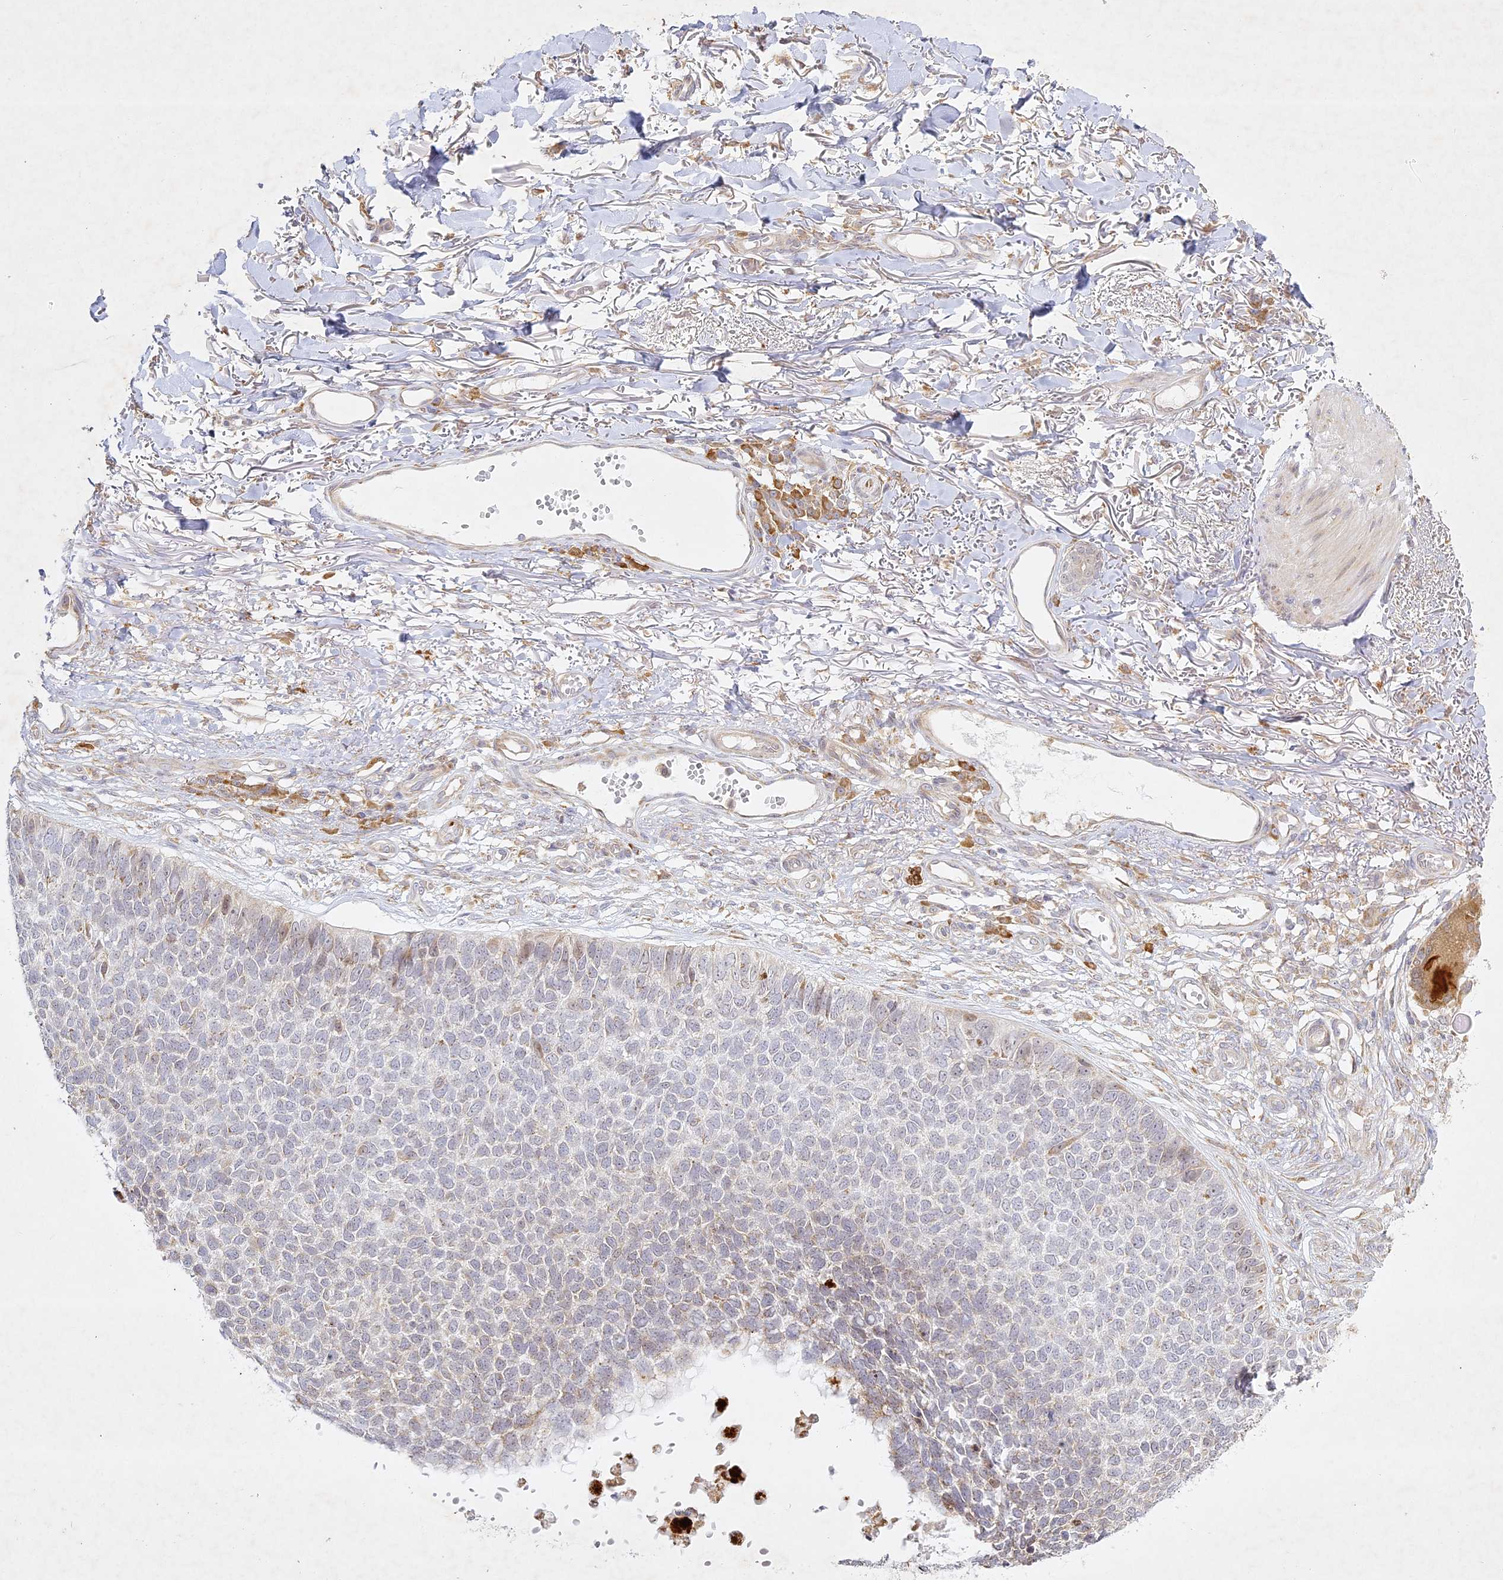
{"staining": {"intensity": "weak", "quantity": "<25%", "location": "cytoplasmic/membranous"}, "tissue": "skin cancer", "cell_type": "Tumor cells", "image_type": "cancer", "snomed": [{"axis": "morphology", "description": "Basal cell carcinoma"}, {"axis": "topography", "description": "Skin"}], "caption": "Immunohistochemistry (IHC) photomicrograph of skin basal cell carcinoma stained for a protein (brown), which demonstrates no positivity in tumor cells.", "gene": "SLC30A5", "patient": {"sex": "female", "age": 84}}